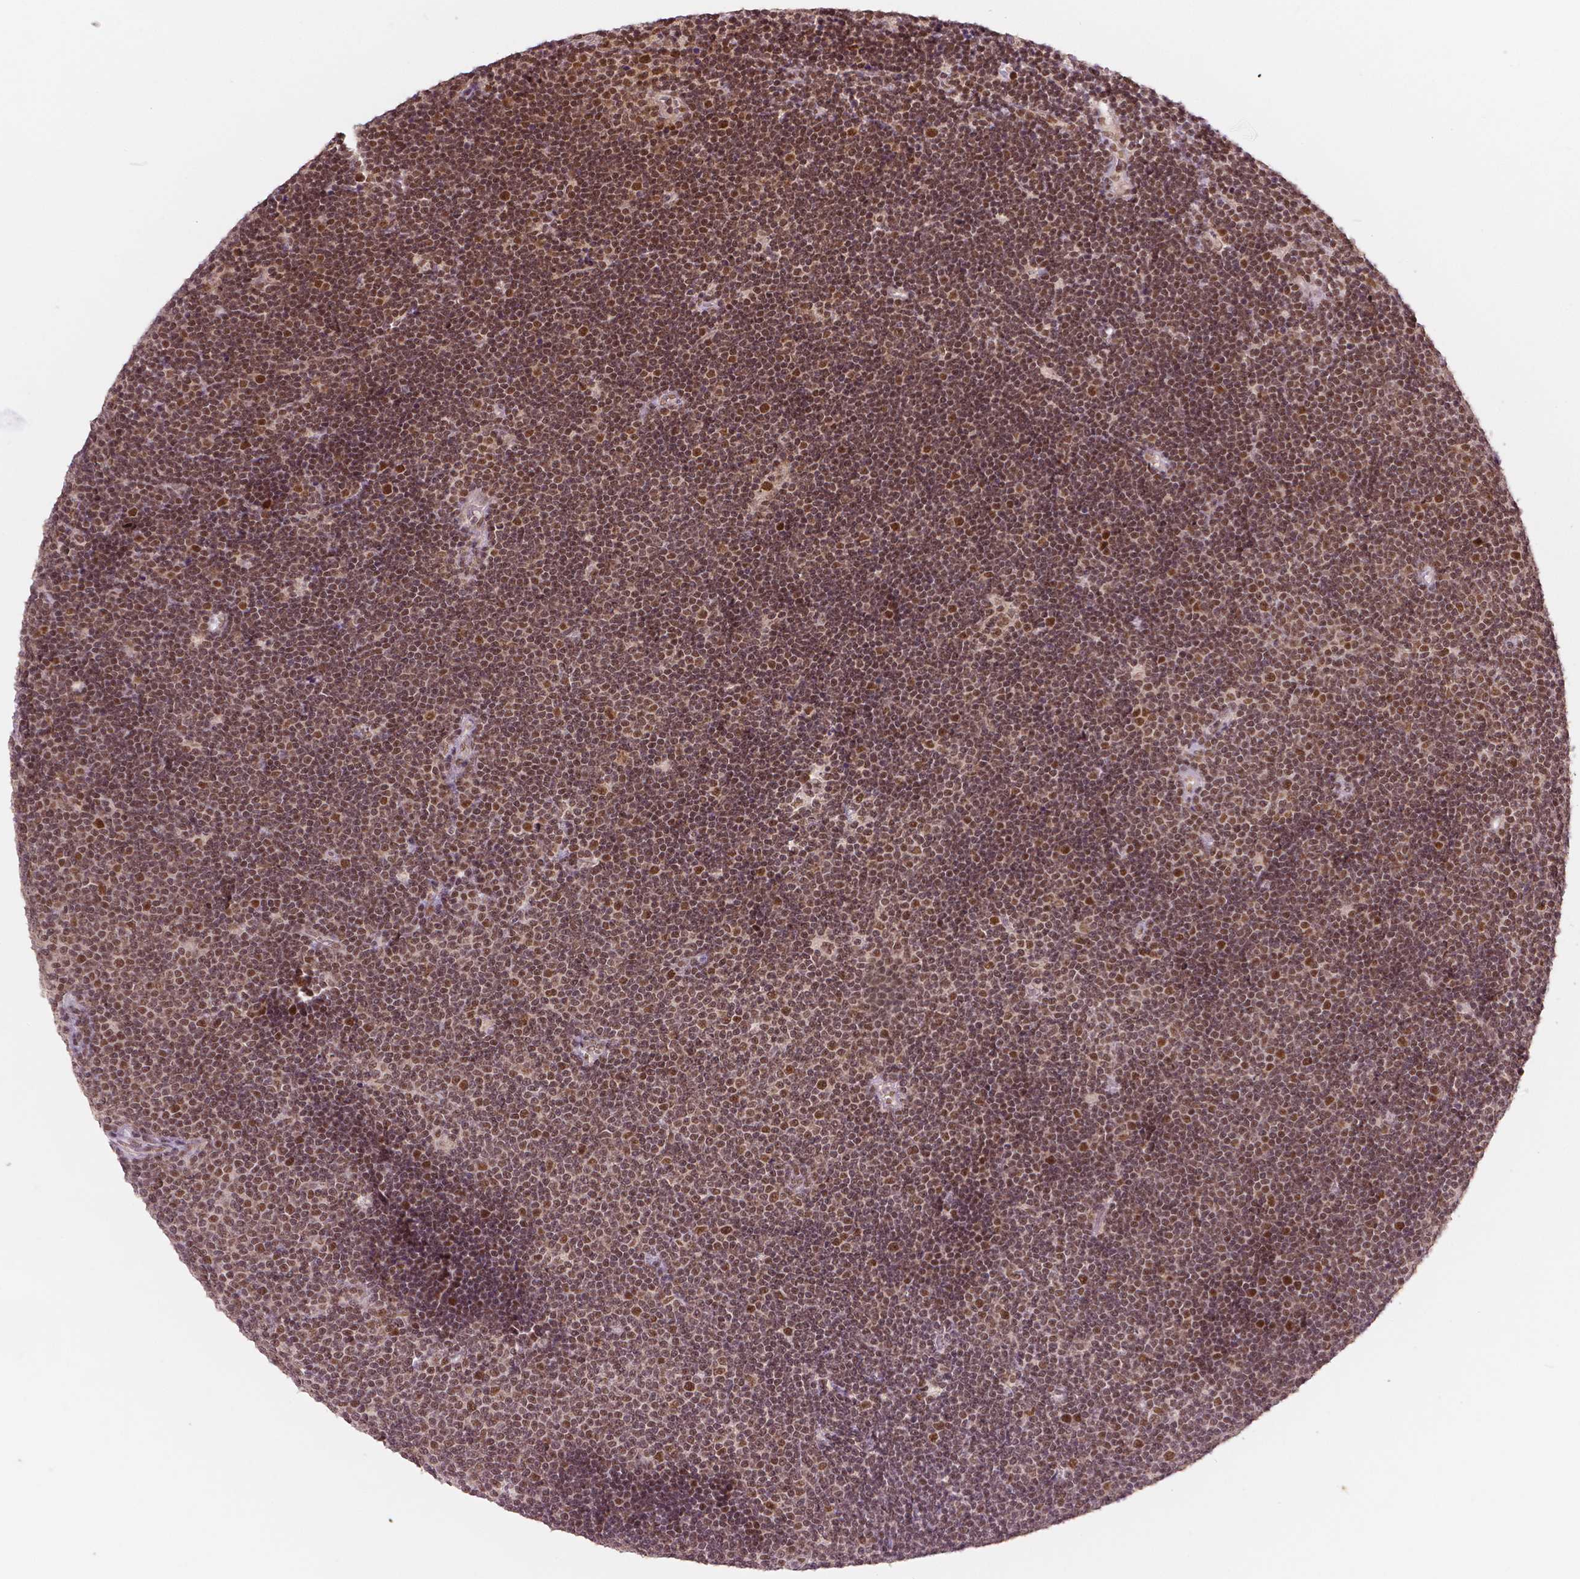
{"staining": {"intensity": "moderate", "quantity": ">75%", "location": "nuclear"}, "tissue": "lymphoma", "cell_type": "Tumor cells", "image_type": "cancer", "snomed": [{"axis": "morphology", "description": "Malignant lymphoma, non-Hodgkin's type, Low grade"}, {"axis": "topography", "description": "Brain"}], "caption": "Lymphoma tissue exhibits moderate nuclear staining in approximately >75% of tumor cells, visualized by immunohistochemistry. The staining is performed using DAB brown chromogen to label protein expression. The nuclei are counter-stained blue using hematoxylin.", "gene": "NSD2", "patient": {"sex": "female", "age": 66}}